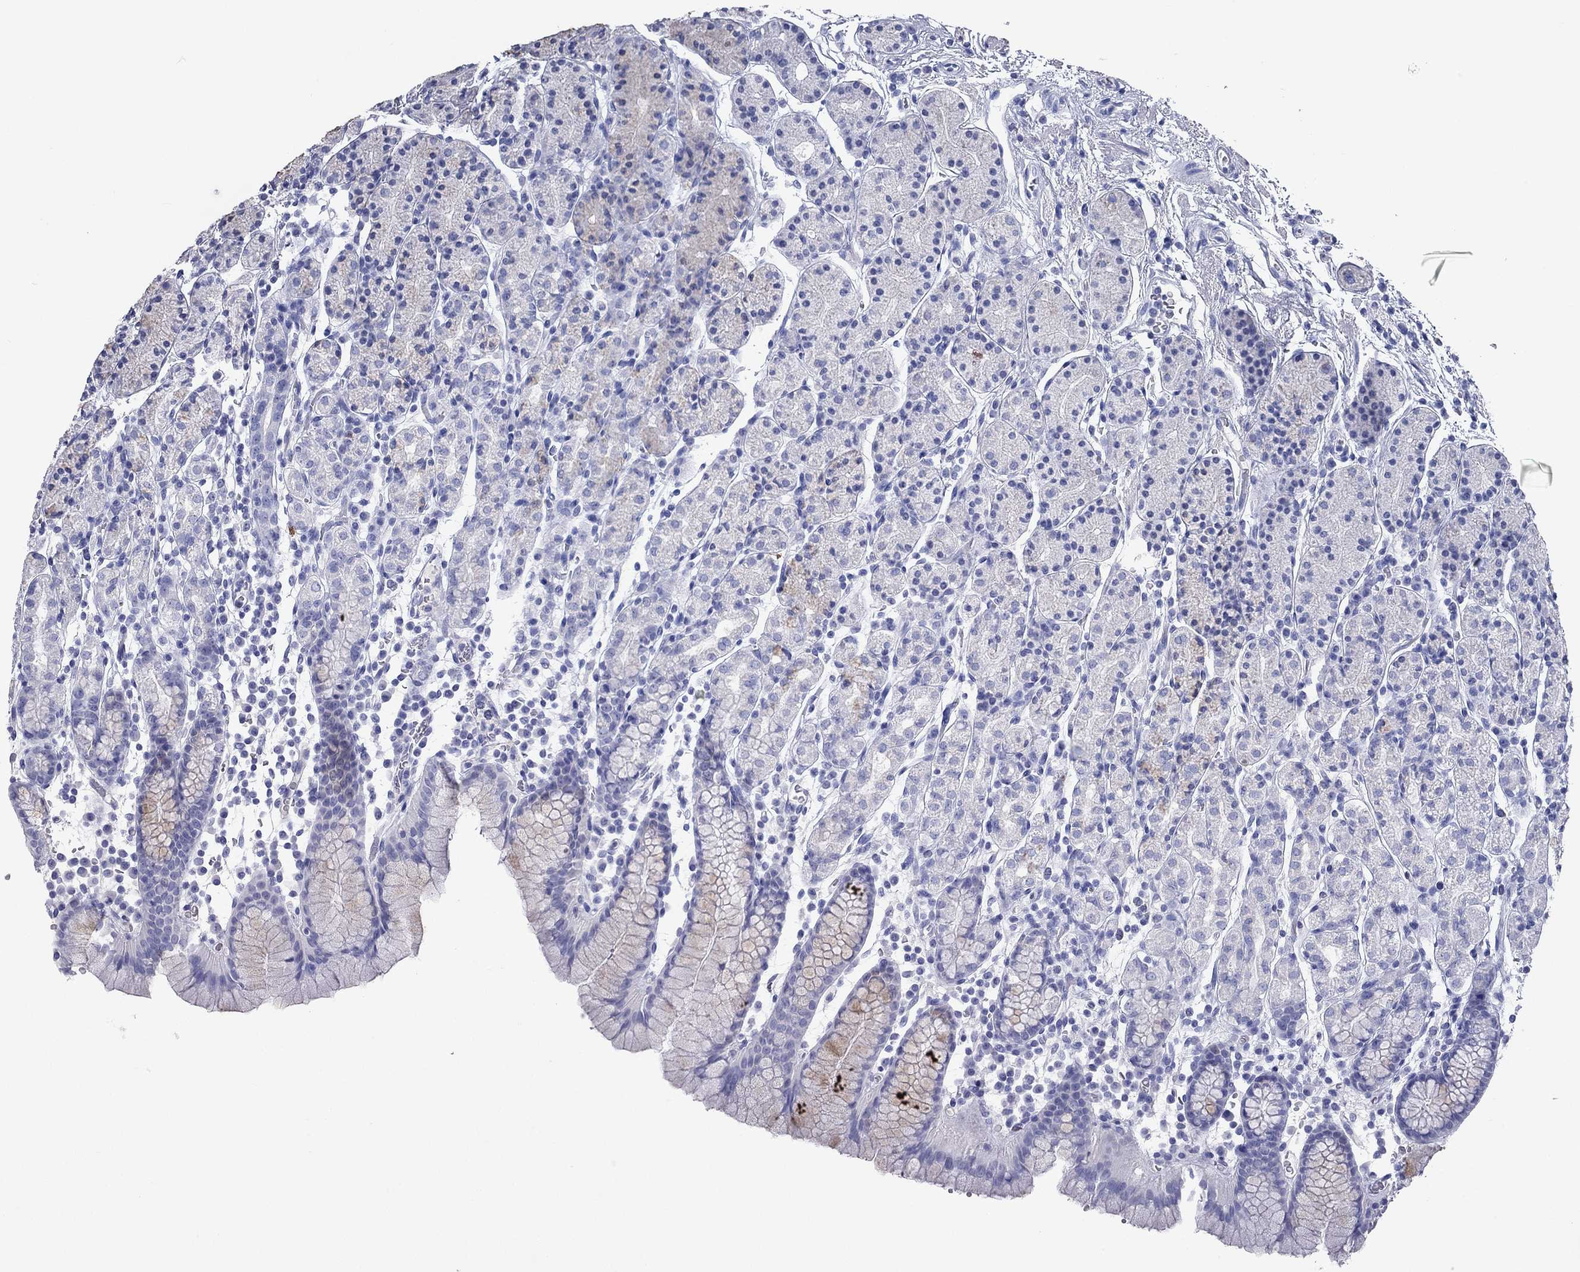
{"staining": {"intensity": "negative", "quantity": "none", "location": "none"}, "tissue": "stomach", "cell_type": "Glandular cells", "image_type": "normal", "snomed": [{"axis": "morphology", "description": "Normal tissue, NOS"}, {"axis": "topography", "description": "Stomach, upper"}, {"axis": "topography", "description": "Stomach"}], "caption": "An immunohistochemistry photomicrograph of unremarkable stomach is shown. There is no staining in glandular cells of stomach. The staining was performed using DAB to visualize the protein expression in brown, while the nuclei were stained in blue with hematoxylin (Magnification: 20x).", "gene": "KLRG1", "patient": {"sex": "male", "age": 62}}